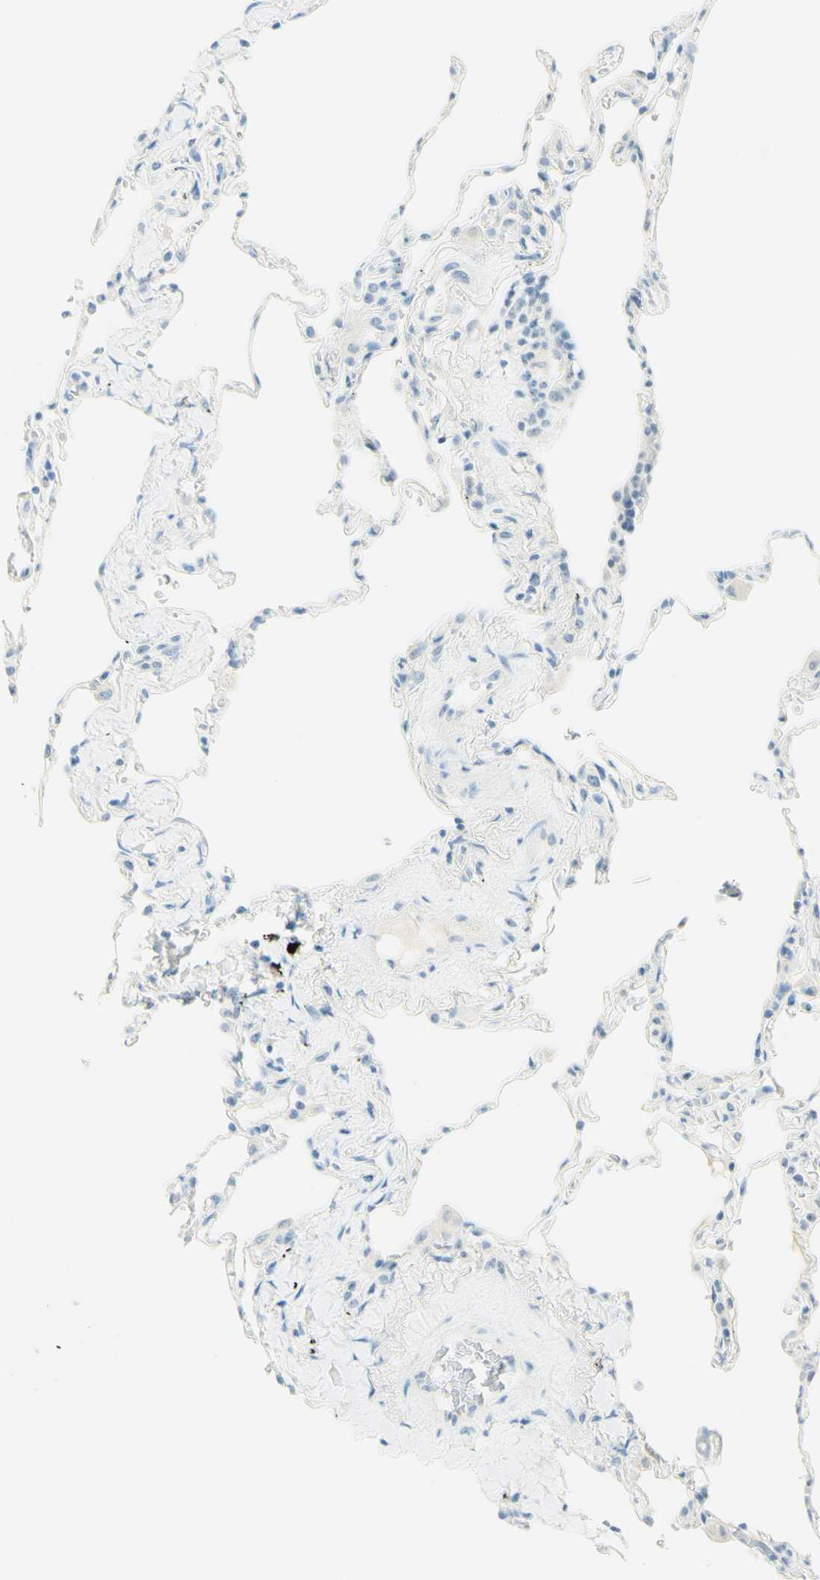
{"staining": {"intensity": "negative", "quantity": "none", "location": "none"}, "tissue": "lung", "cell_type": "Alveolar cells", "image_type": "normal", "snomed": [{"axis": "morphology", "description": "Normal tissue, NOS"}, {"axis": "topography", "description": "Lung"}], "caption": "DAB immunohistochemical staining of unremarkable lung reveals no significant positivity in alveolar cells. (DAB immunohistochemistry, high magnification).", "gene": "FMR1NB", "patient": {"sex": "male", "age": 59}}